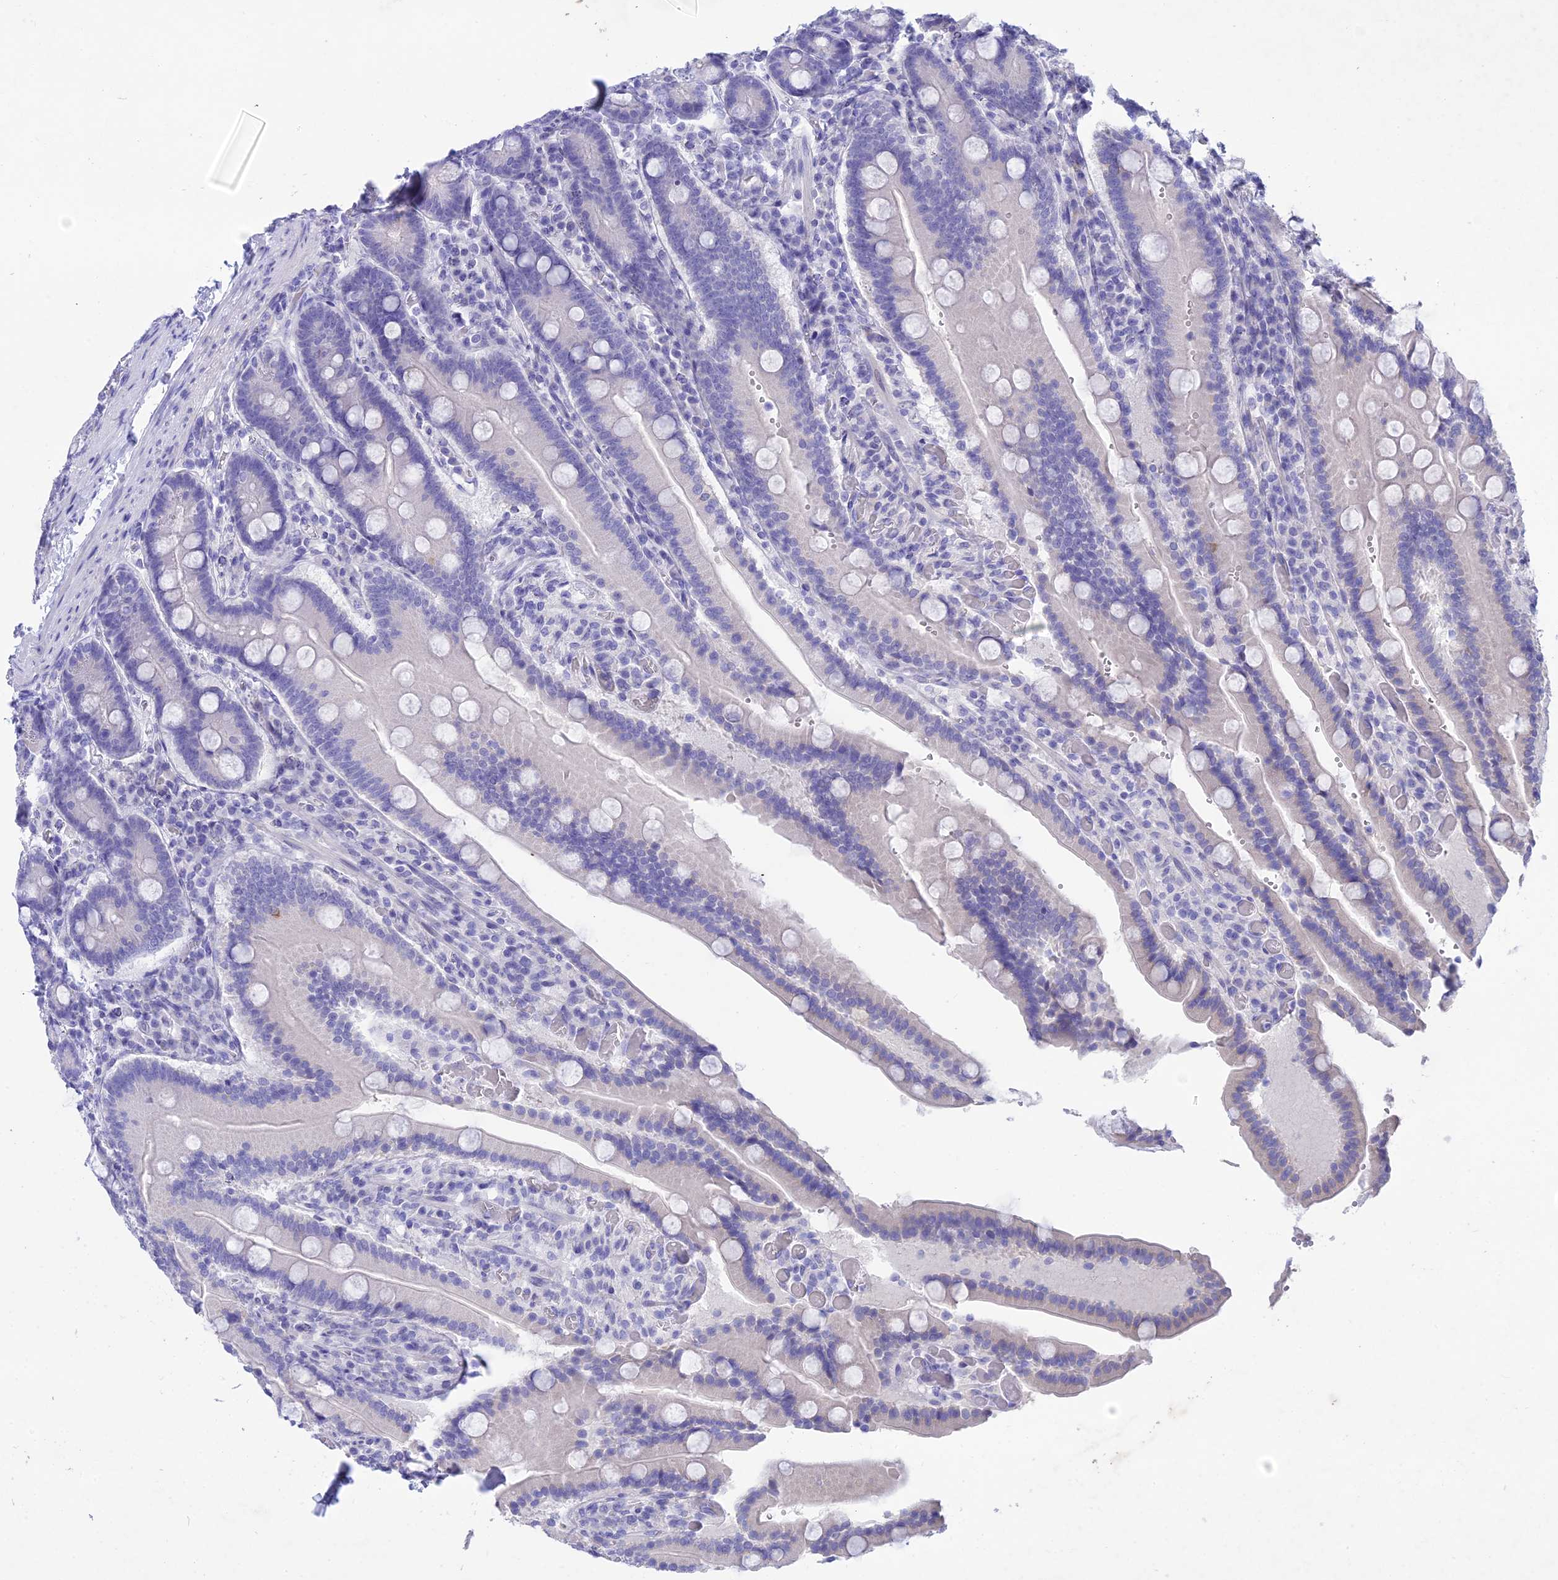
{"staining": {"intensity": "negative", "quantity": "none", "location": "none"}, "tissue": "duodenum", "cell_type": "Glandular cells", "image_type": "normal", "snomed": [{"axis": "morphology", "description": "Normal tissue, NOS"}, {"axis": "topography", "description": "Duodenum"}], "caption": "Protein analysis of normal duodenum displays no significant positivity in glandular cells.", "gene": "BTBD19", "patient": {"sex": "female", "age": 62}}